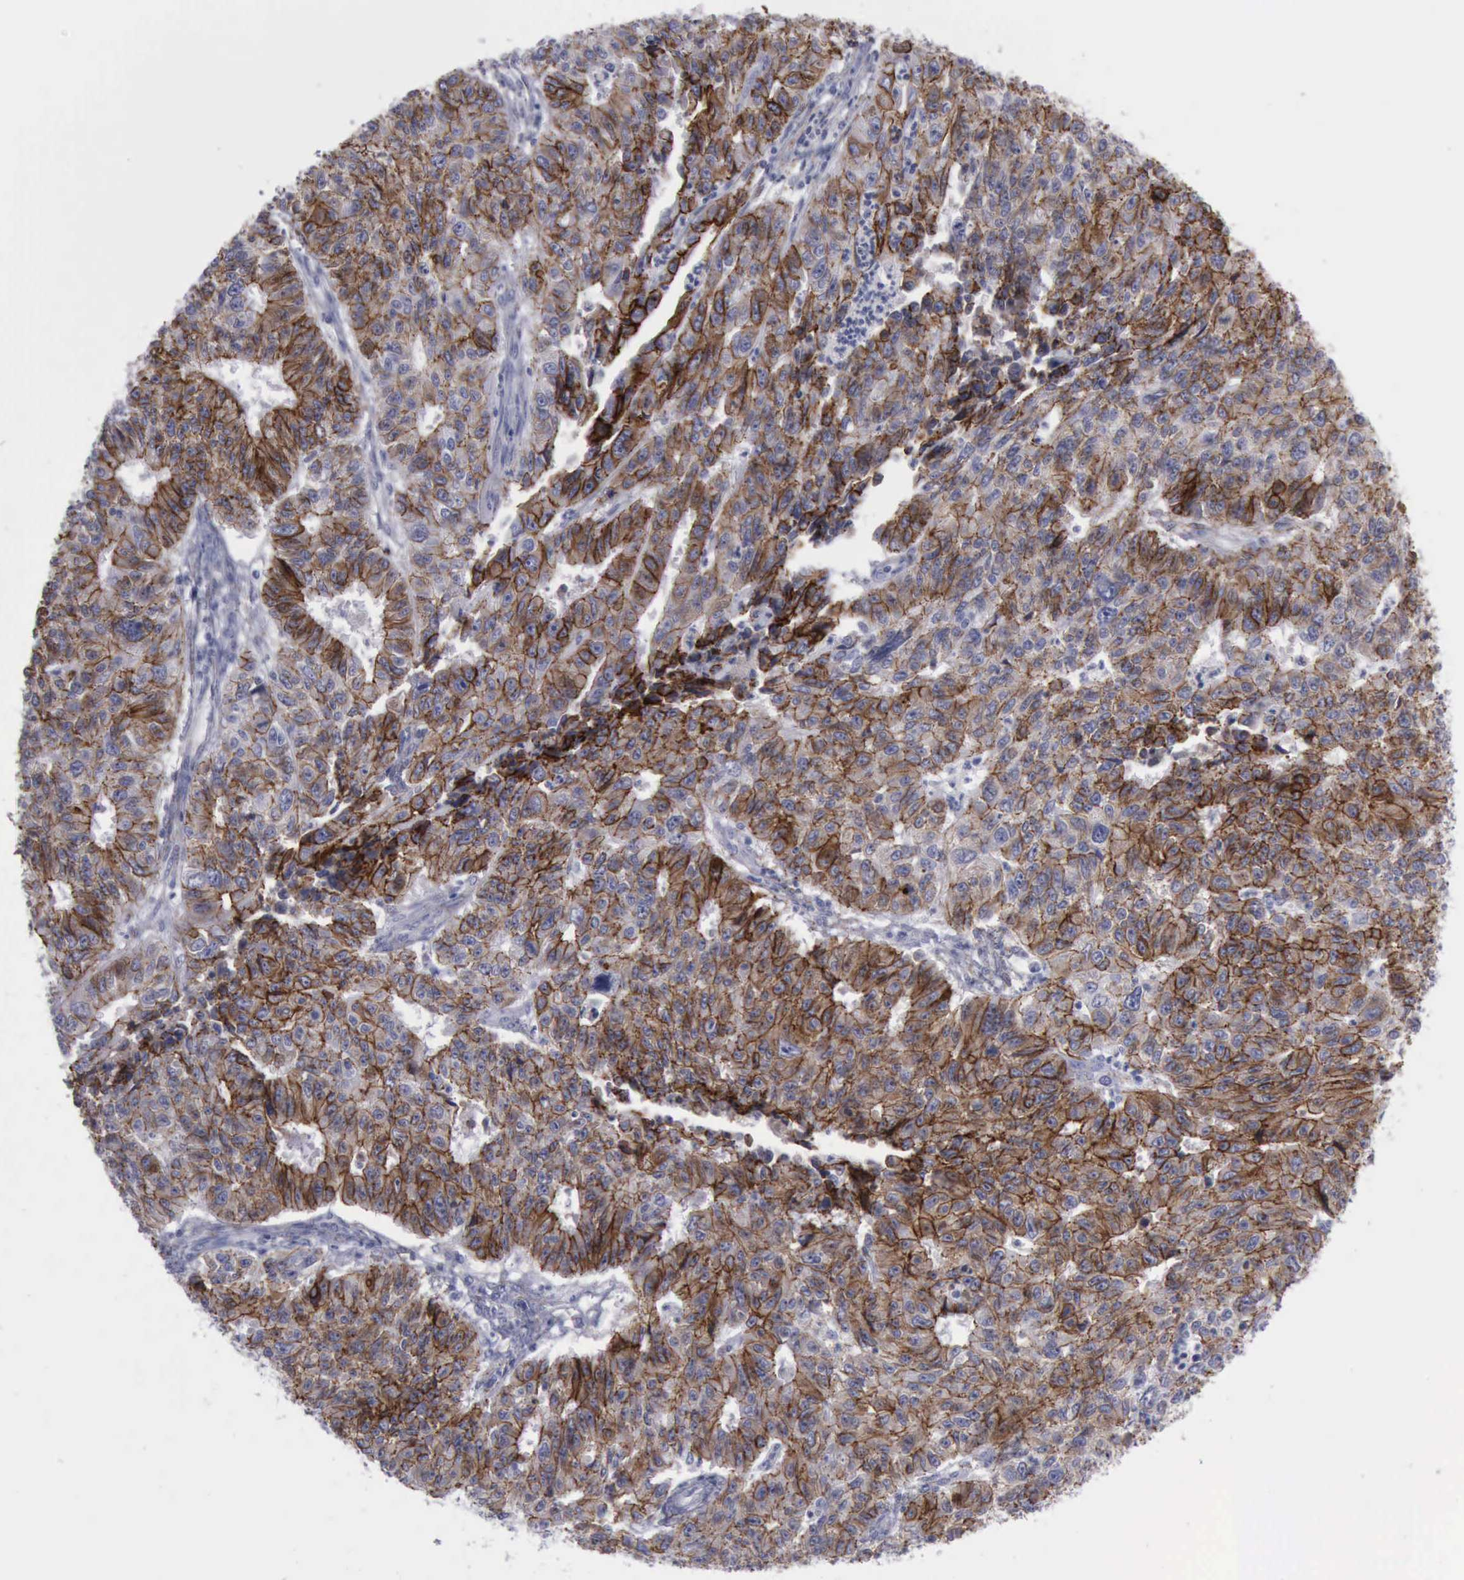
{"staining": {"intensity": "strong", "quantity": ">75%", "location": "cytoplasmic/membranous"}, "tissue": "endometrial cancer", "cell_type": "Tumor cells", "image_type": "cancer", "snomed": [{"axis": "morphology", "description": "Adenocarcinoma, NOS"}, {"axis": "topography", "description": "Endometrium"}], "caption": "High-power microscopy captured an IHC histopathology image of endometrial adenocarcinoma, revealing strong cytoplasmic/membranous staining in about >75% of tumor cells. (Brightfield microscopy of DAB IHC at high magnification).", "gene": "CDH2", "patient": {"sex": "female", "age": 42}}